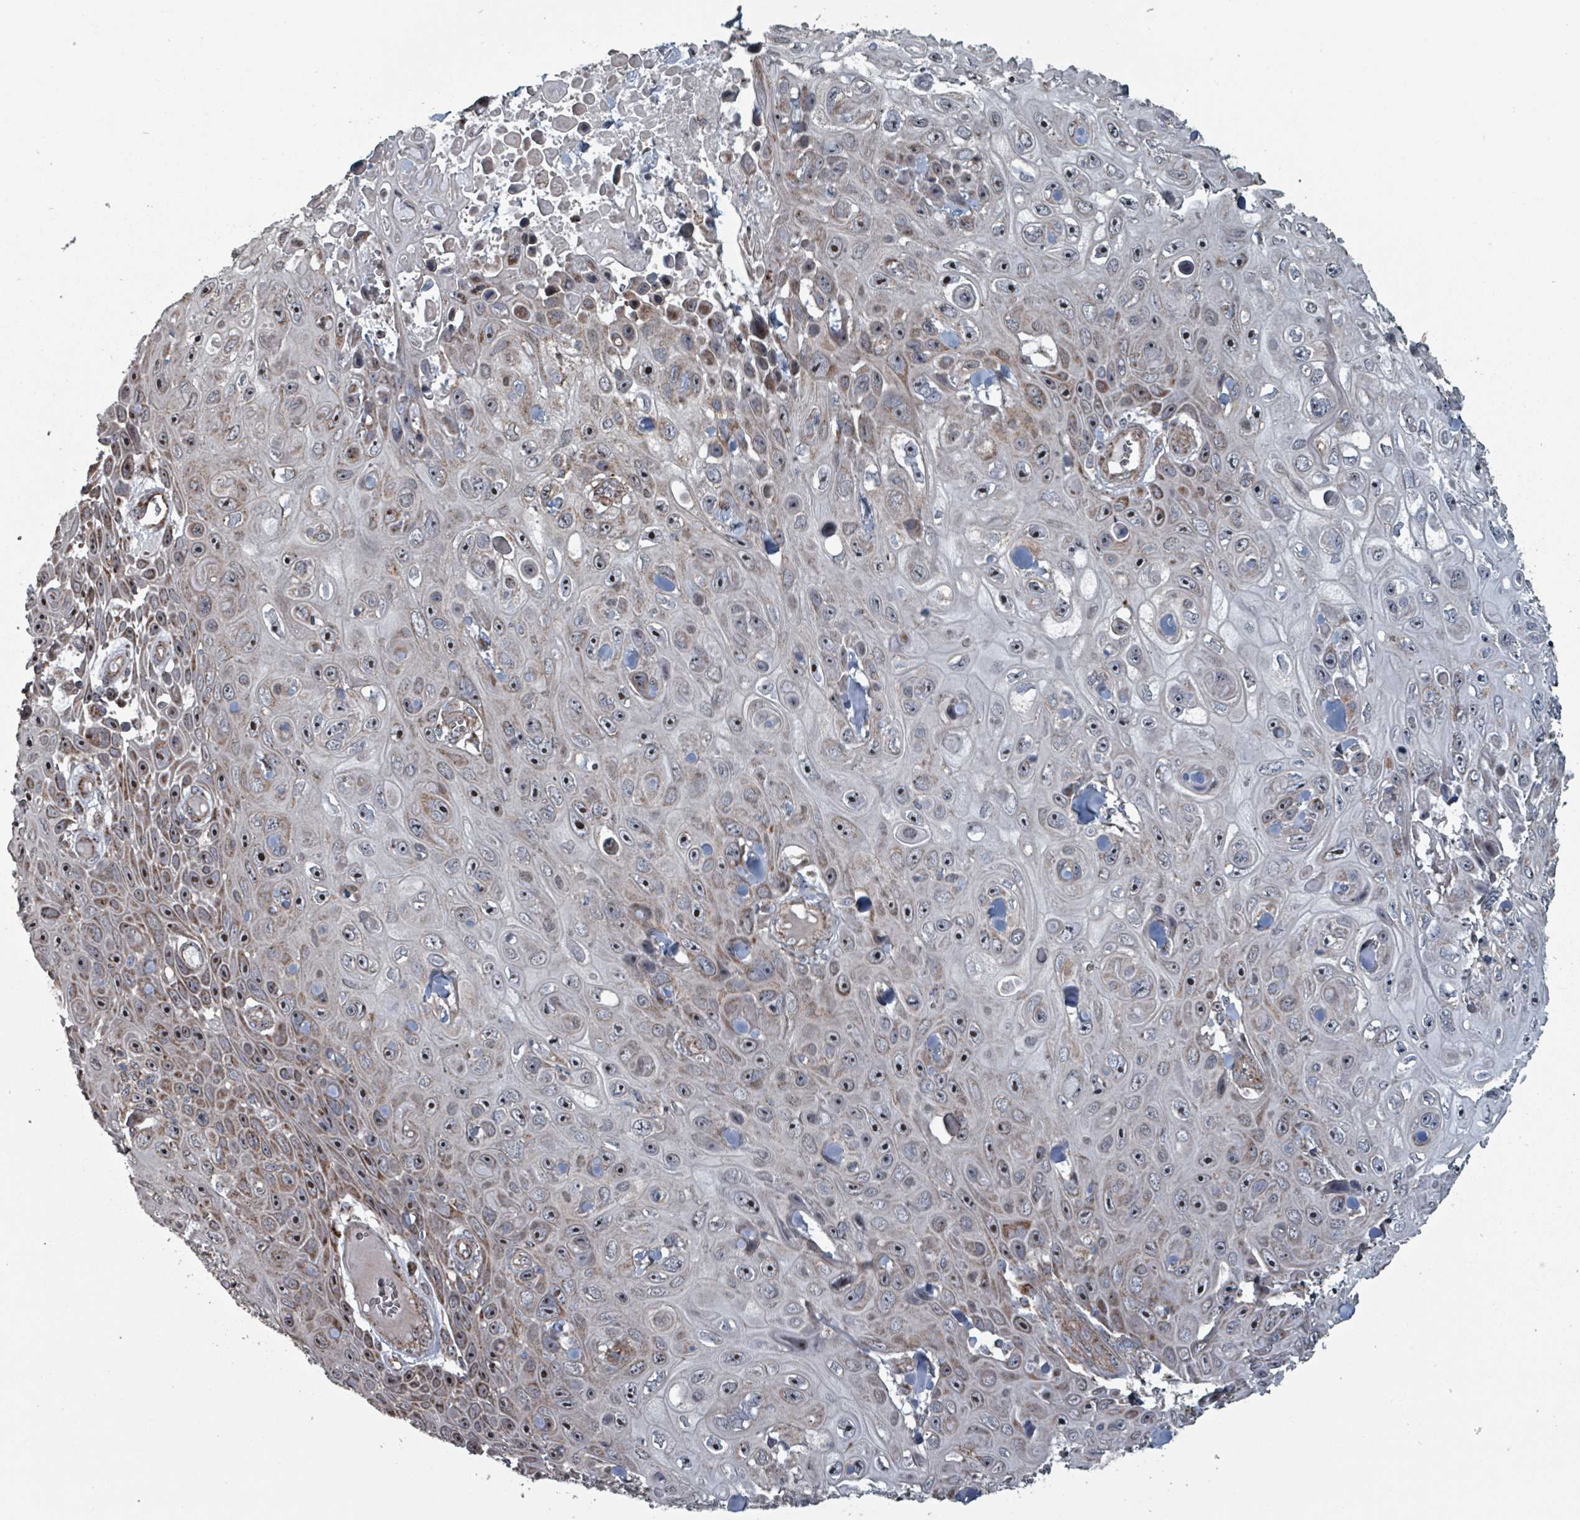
{"staining": {"intensity": "weak", "quantity": "25%-75%", "location": "cytoplasmic/membranous,nuclear"}, "tissue": "skin cancer", "cell_type": "Tumor cells", "image_type": "cancer", "snomed": [{"axis": "morphology", "description": "Squamous cell carcinoma, NOS"}, {"axis": "topography", "description": "Skin"}], "caption": "An image showing weak cytoplasmic/membranous and nuclear expression in about 25%-75% of tumor cells in skin squamous cell carcinoma, as visualized by brown immunohistochemical staining.", "gene": "MRPL4", "patient": {"sex": "male", "age": 82}}